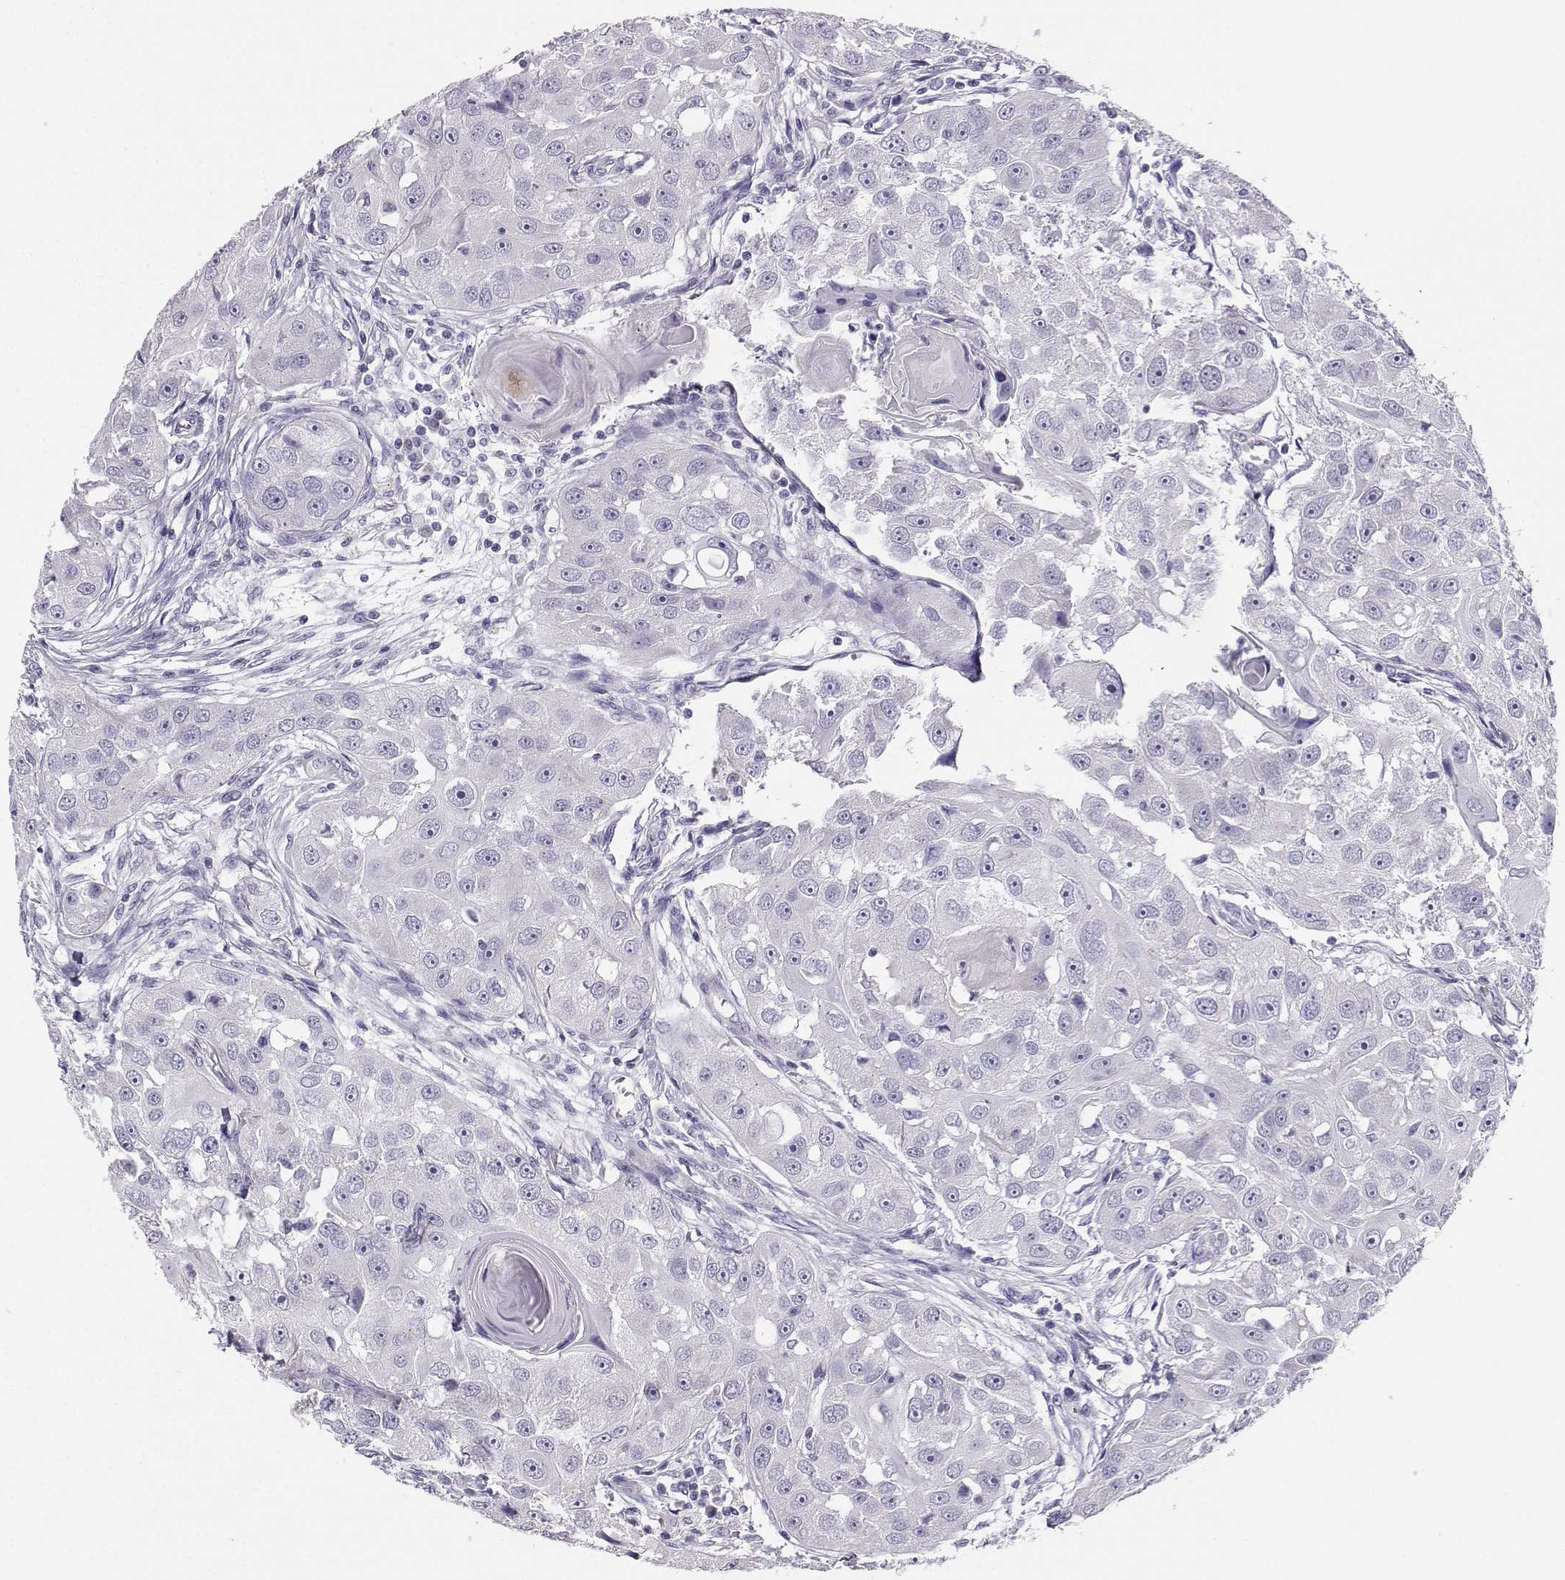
{"staining": {"intensity": "negative", "quantity": "none", "location": "none"}, "tissue": "head and neck cancer", "cell_type": "Tumor cells", "image_type": "cancer", "snomed": [{"axis": "morphology", "description": "Squamous cell carcinoma, NOS"}, {"axis": "topography", "description": "Head-Neck"}], "caption": "DAB immunohistochemical staining of human head and neck cancer (squamous cell carcinoma) demonstrates no significant staining in tumor cells.", "gene": "AVP", "patient": {"sex": "male", "age": 51}}